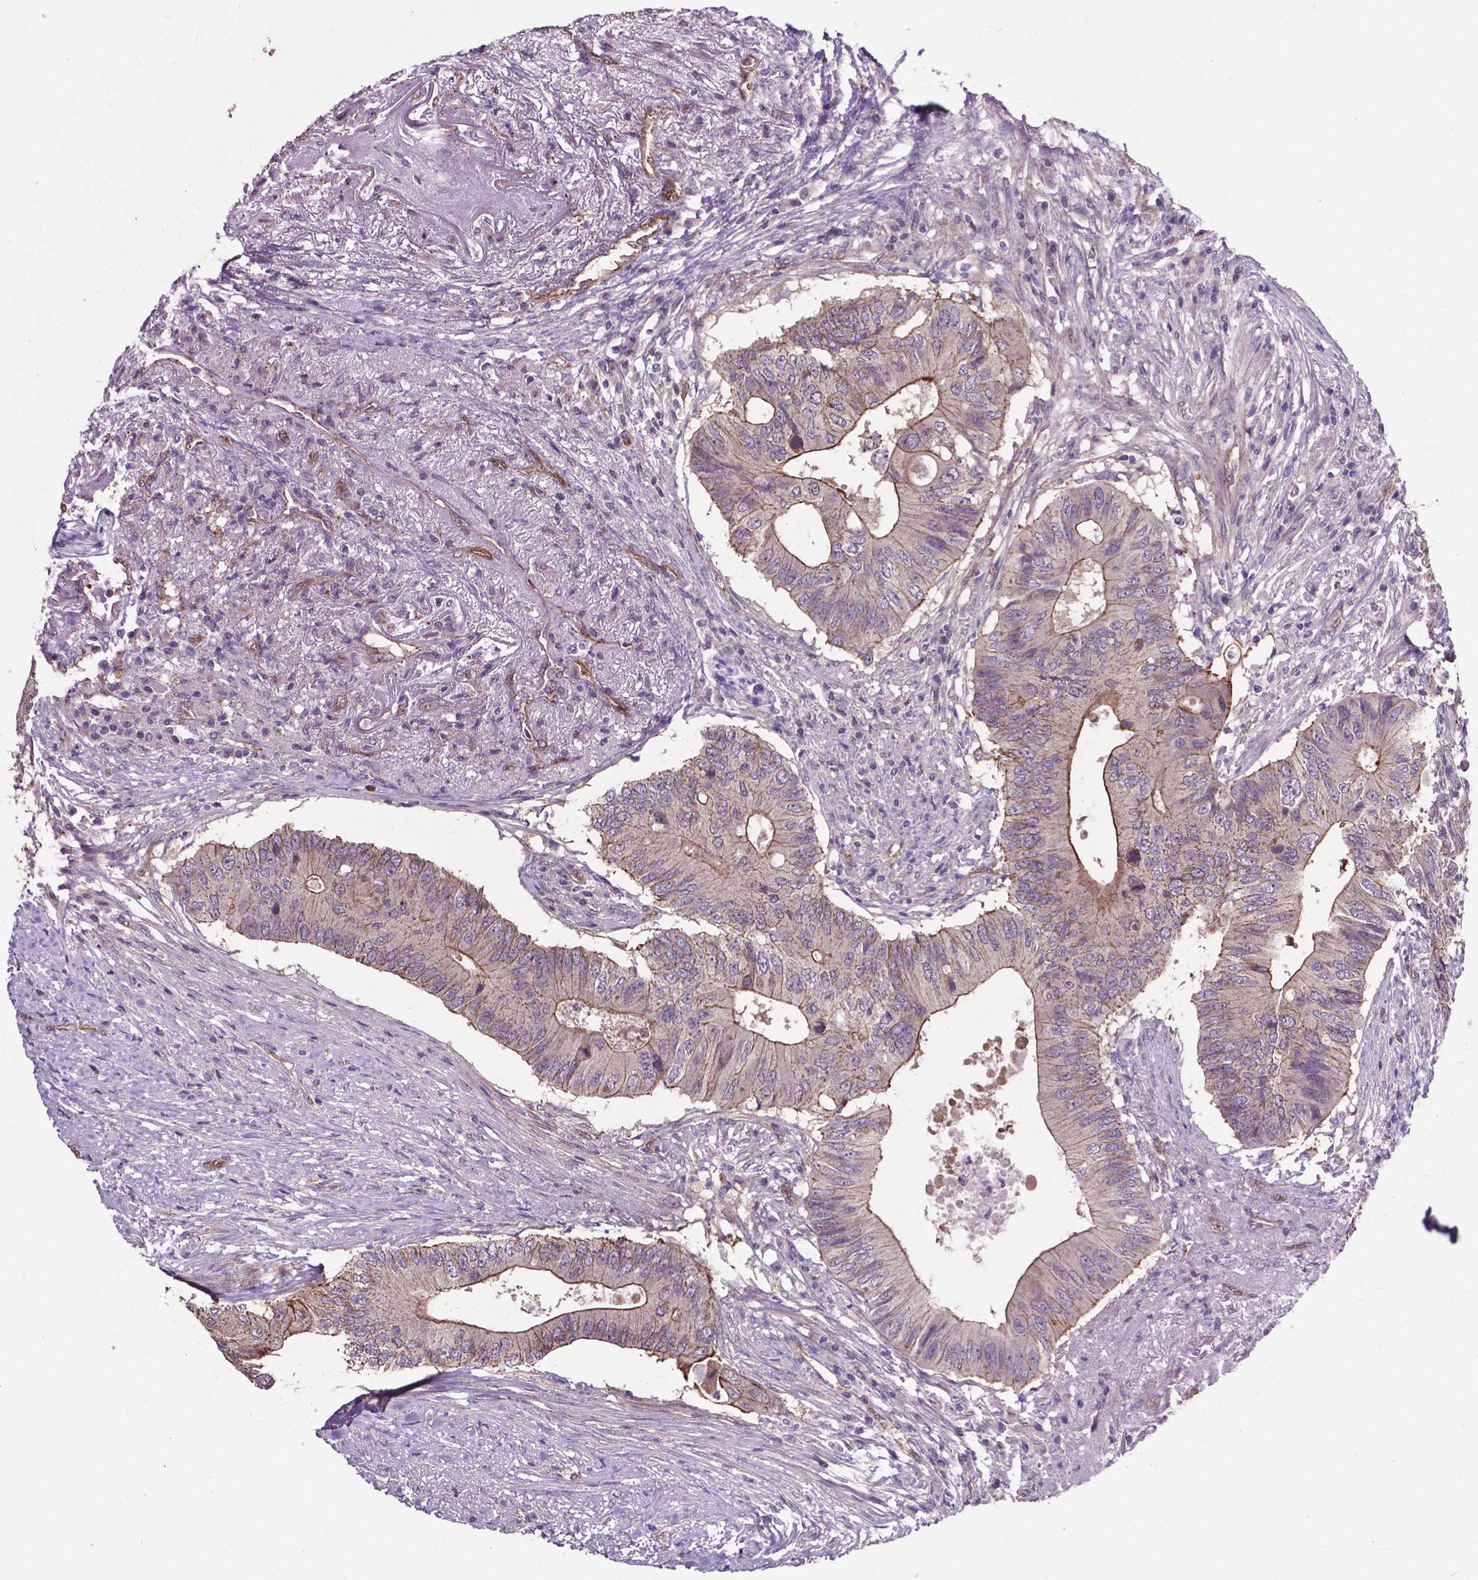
{"staining": {"intensity": "moderate", "quantity": "<25%", "location": "cytoplasmic/membranous"}, "tissue": "colorectal cancer", "cell_type": "Tumor cells", "image_type": "cancer", "snomed": [{"axis": "morphology", "description": "Adenocarcinoma, NOS"}, {"axis": "topography", "description": "Colon"}], "caption": "The photomicrograph demonstrates immunohistochemical staining of adenocarcinoma (colorectal). There is moderate cytoplasmic/membranous expression is seen in approximately <25% of tumor cells.", "gene": "PDLIM1", "patient": {"sex": "male", "age": 71}}